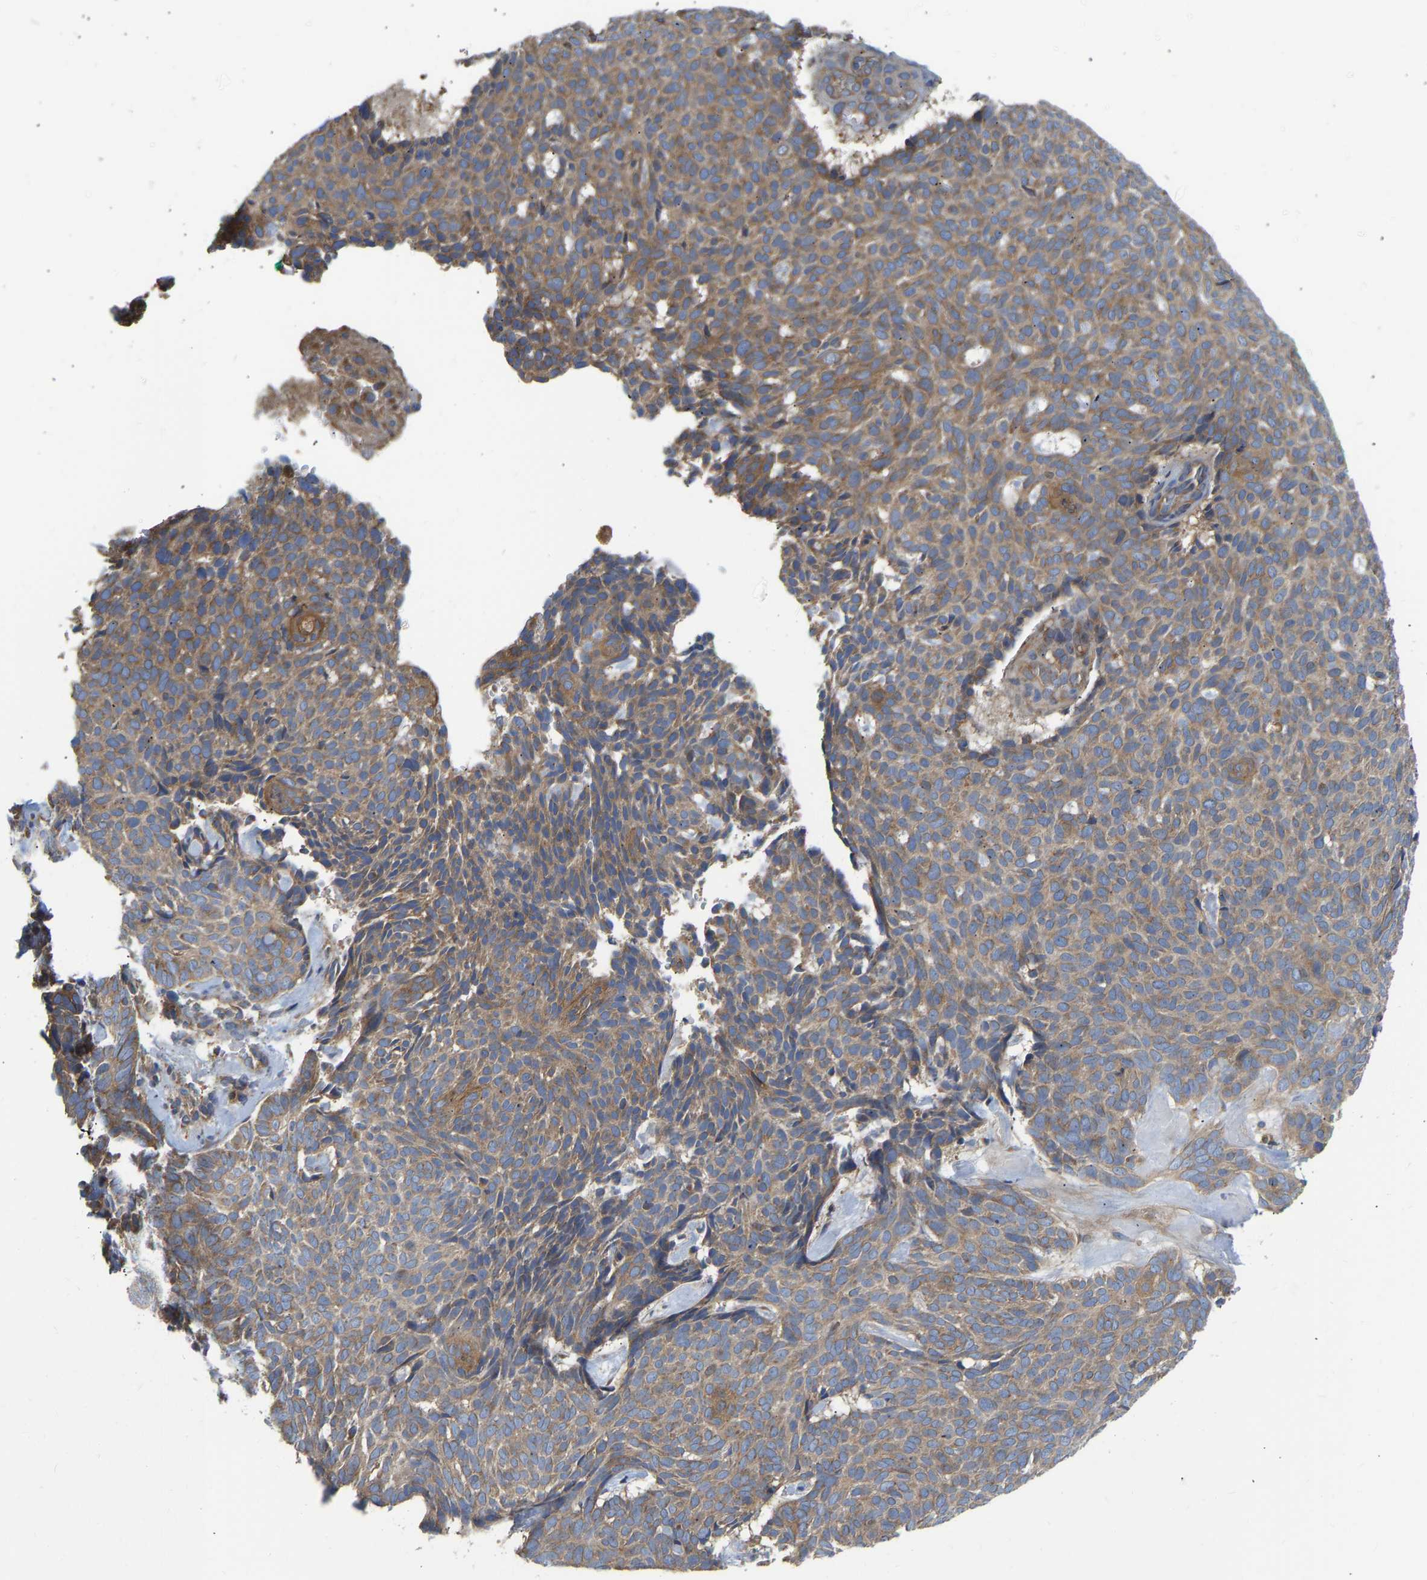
{"staining": {"intensity": "moderate", "quantity": ">75%", "location": "cytoplasmic/membranous"}, "tissue": "skin cancer", "cell_type": "Tumor cells", "image_type": "cancer", "snomed": [{"axis": "morphology", "description": "Basal cell carcinoma"}, {"axis": "topography", "description": "Skin"}], "caption": "This image displays skin cancer (basal cell carcinoma) stained with immunohistochemistry (IHC) to label a protein in brown. The cytoplasmic/membranous of tumor cells show moderate positivity for the protein. Nuclei are counter-stained blue.", "gene": "FLNB", "patient": {"sex": "male", "age": 61}}